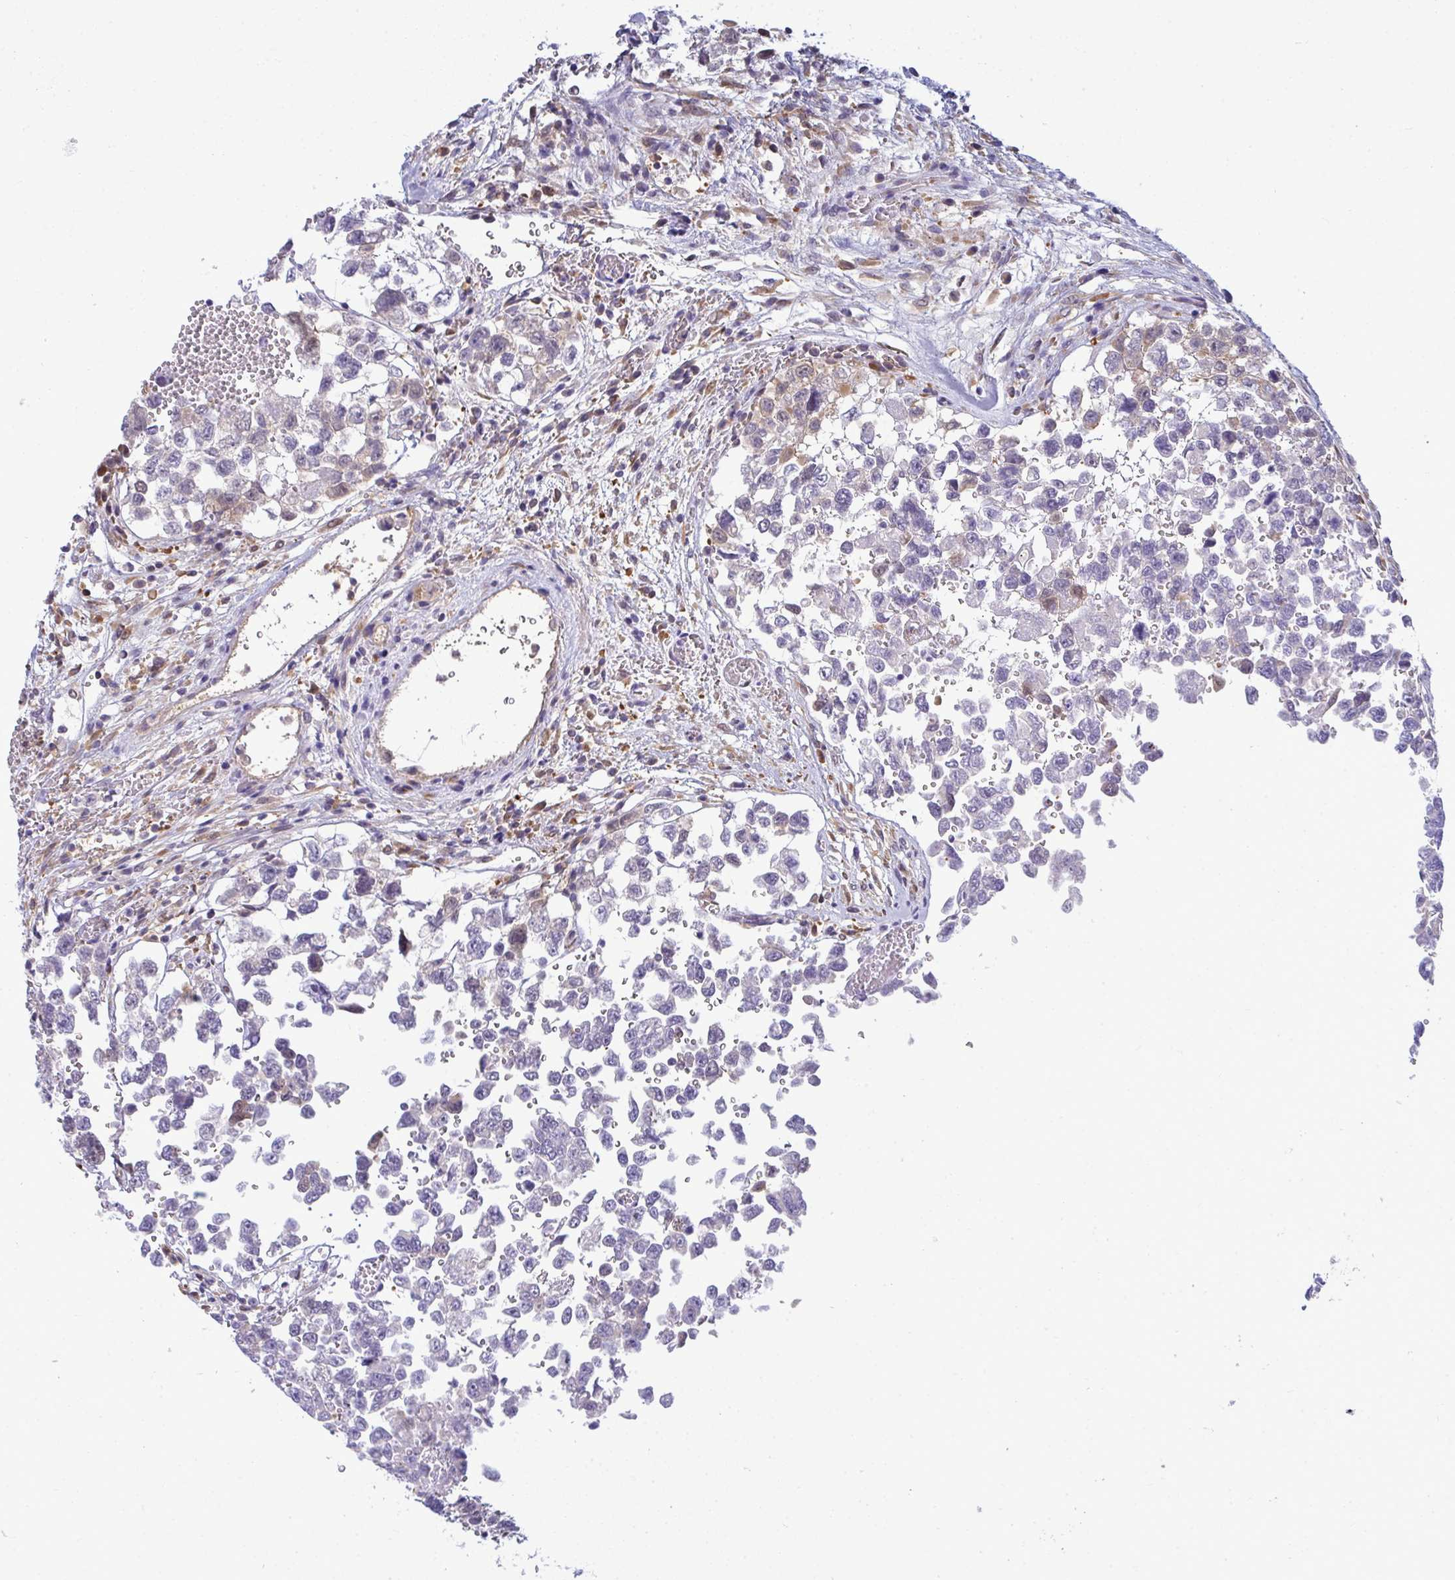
{"staining": {"intensity": "weak", "quantity": "25%-75%", "location": "cytoplasmic/membranous"}, "tissue": "testis cancer", "cell_type": "Tumor cells", "image_type": "cancer", "snomed": [{"axis": "morphology", "description": "Carcinoma, Embryonal, NOS"}, {"axis": "topography", "description": "Testis"}], "caption": "Immunohistochemistry (IHC) histopathology image of human testis embryonal carcinoma stained for a protein (brown), which displays low levels of weak cytoplasmic/membranous expression in about 25%-75% of tumor cells.", "gene": "SLC30A6", "patient": {"sex": "male", "age": 18}}